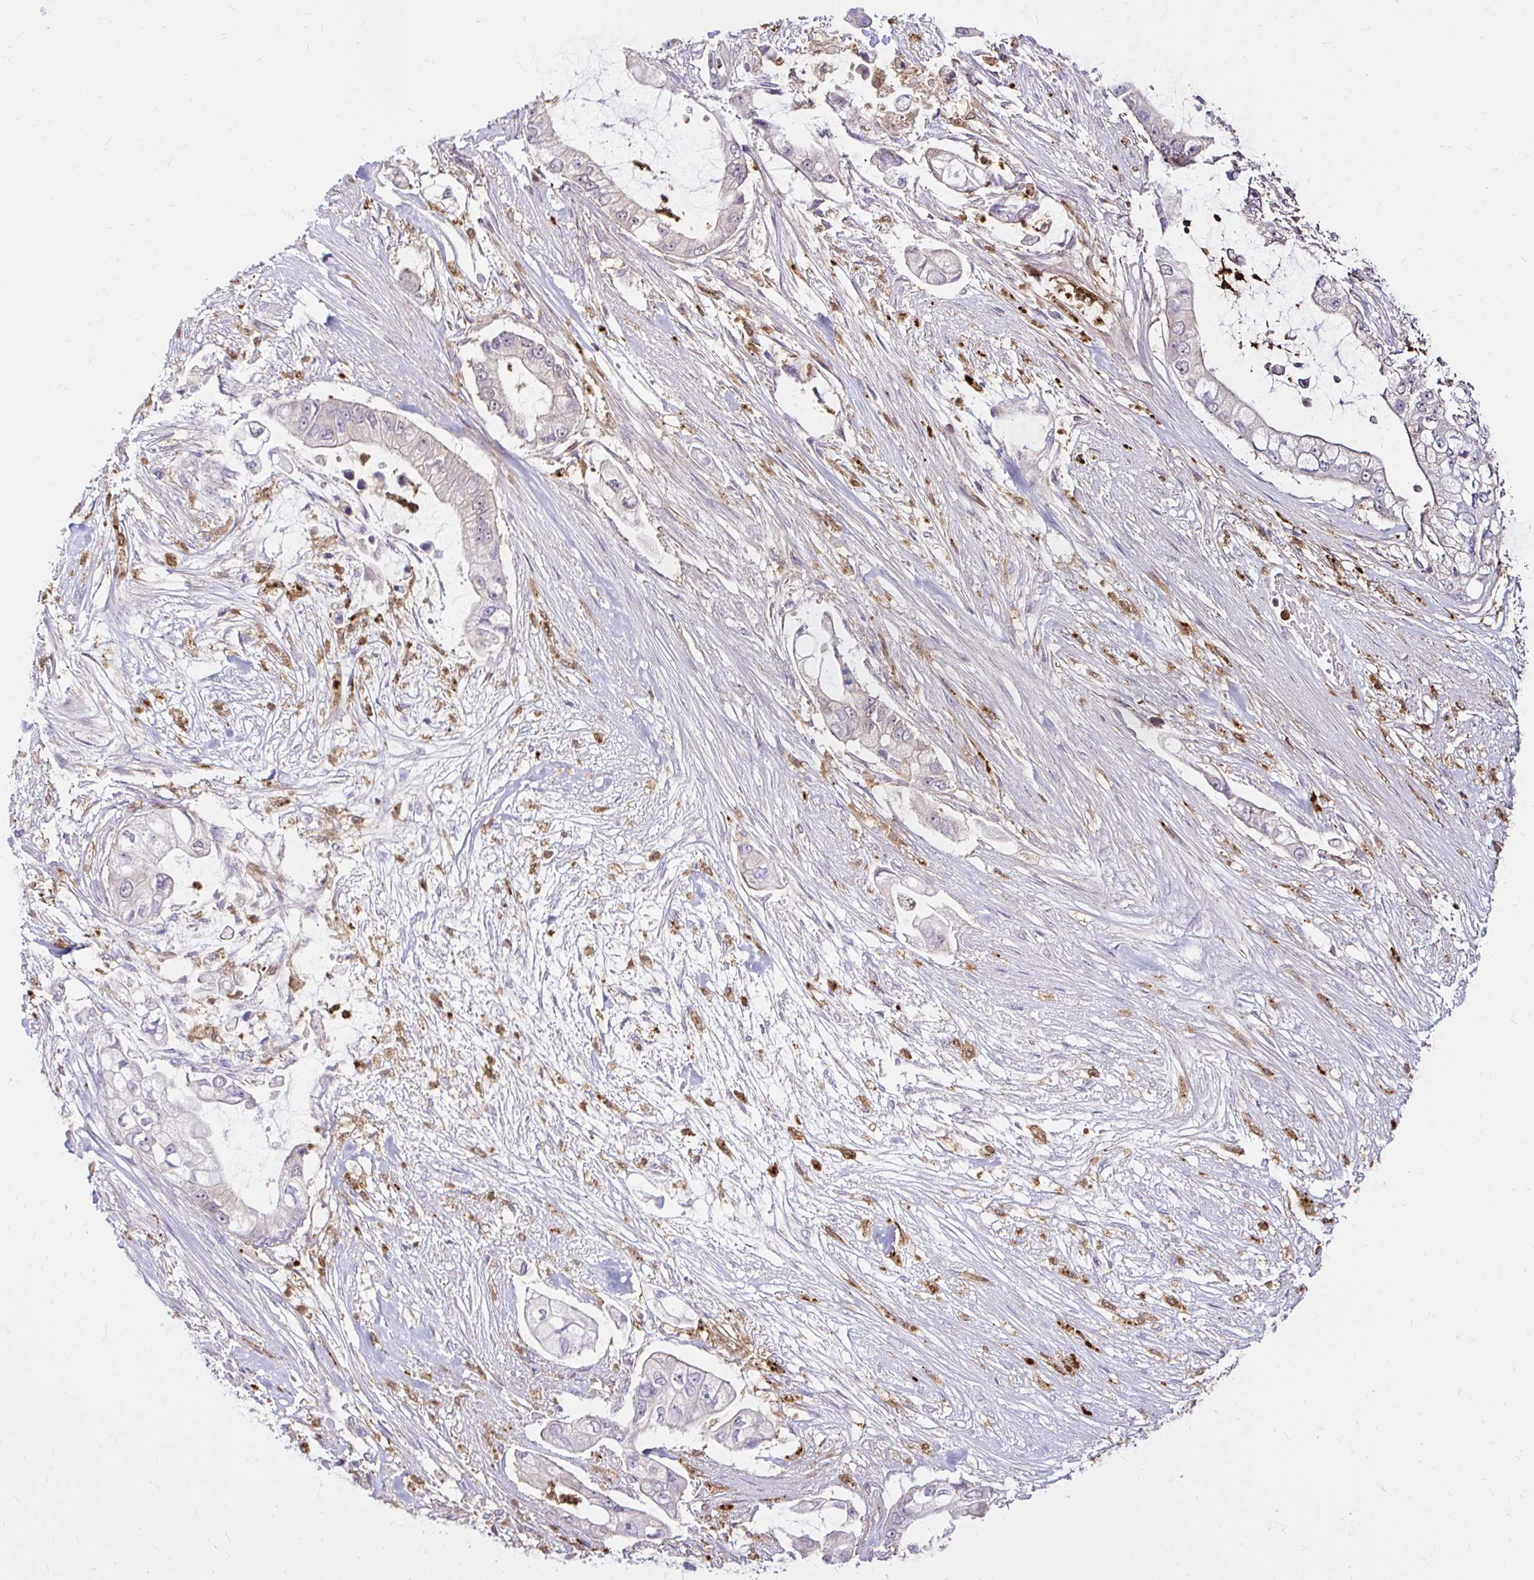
{"staining": {"intensity": "negative", "quantity": "none", "location": "none"}, "tissue": "pancreatic cancer", "cell_type": "Tumor cells", "image_type": "cancer", "snomed": [{"axis": "morphology", "description": "Adenocarcinoma, NOS"}, {"axis": "topography", "description": "Pancreas"}], "caption": "Tumor cells show no significant positivity in pancreatic adenocarcinoma. (DAB immunohistochemistry, high magnification).", "gene": "PYCARD", "patient": {"sex": "female", "age": 69}}